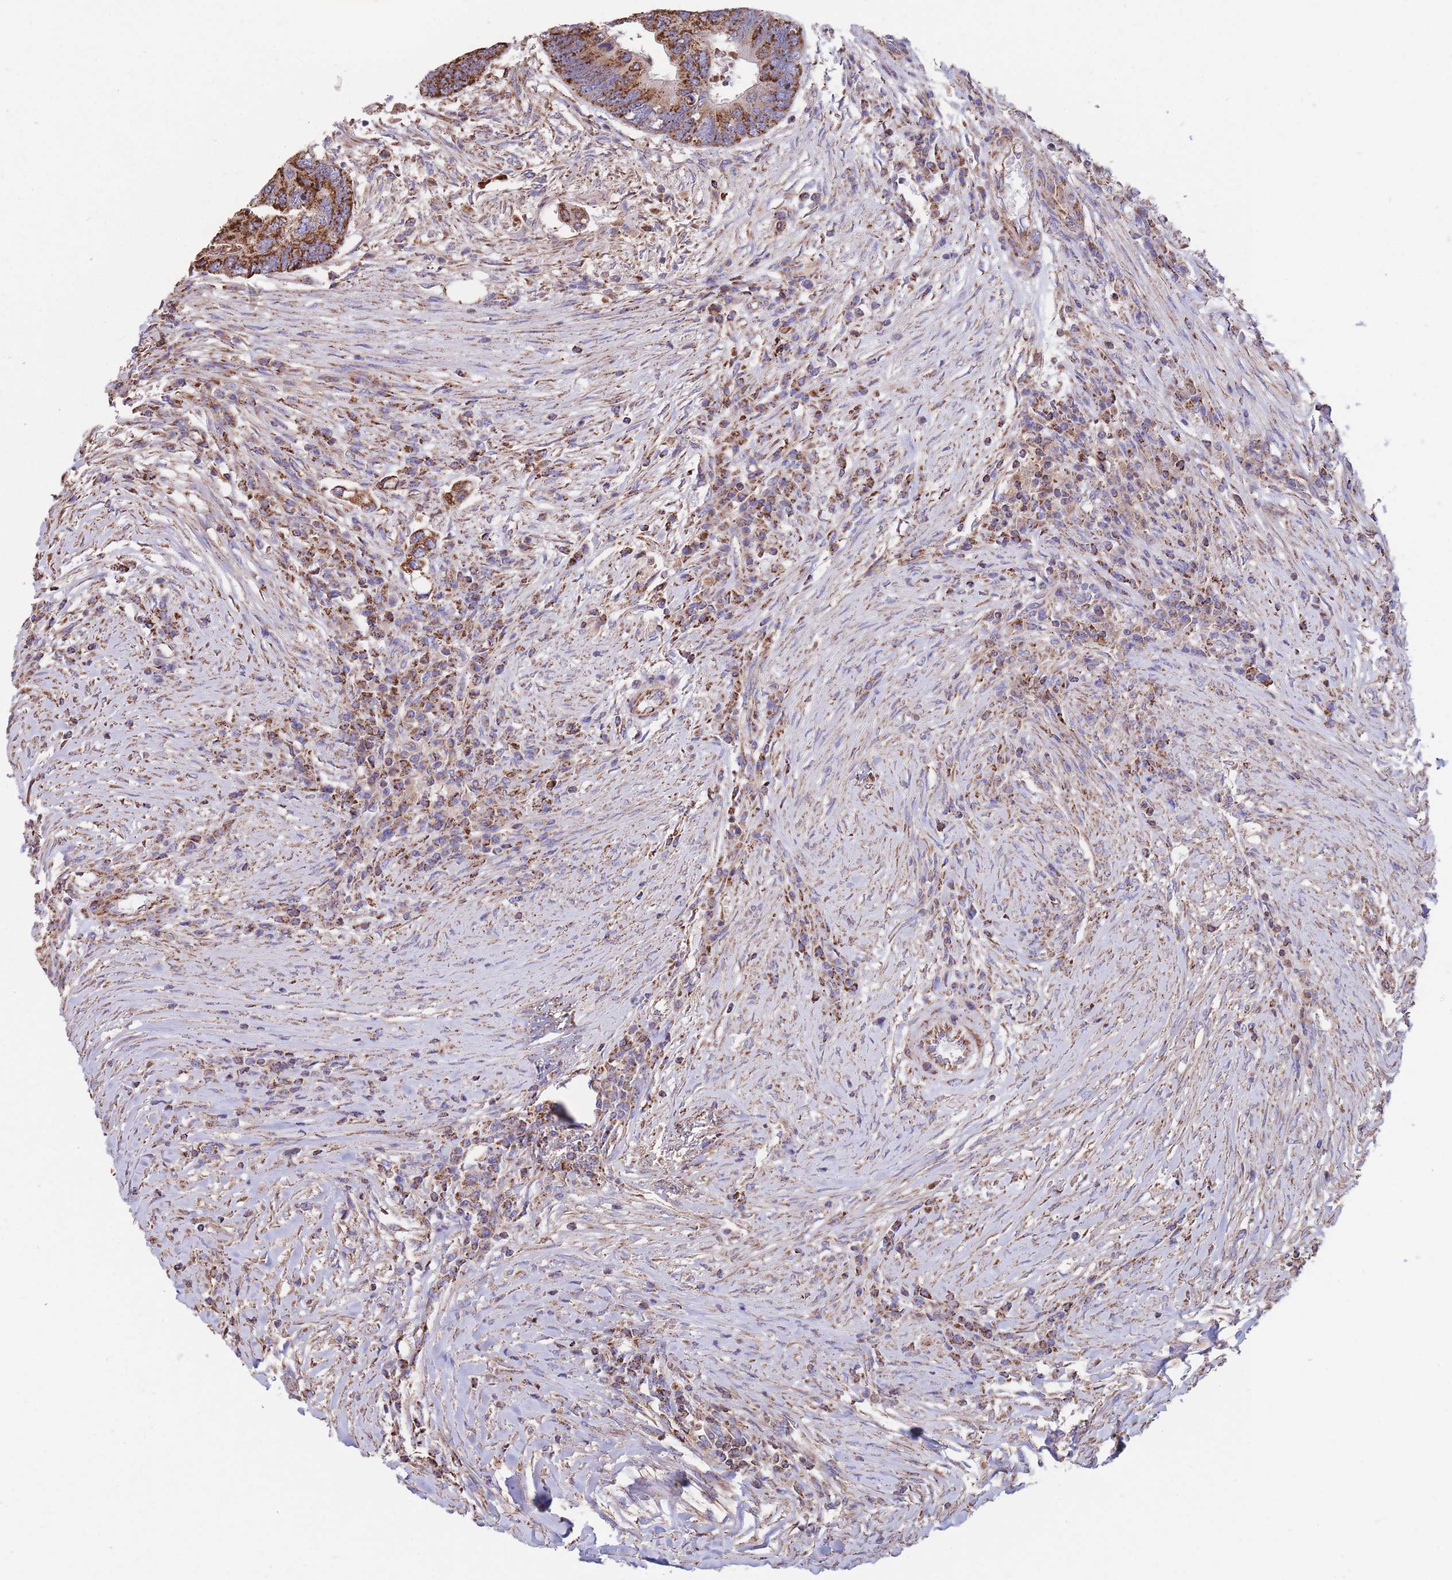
{"staining": {"intensity": "strong", "quantity": ">75%", "location": "cytoplasmic/membranous"}, "tissue": "colorectal cancer", "cell_type": "Tumor cells", "image_type": "cancer", "snomed": [{"axis": "morphology", "description": "Adenocarcinoma, NOS"}, {"axis": "topography", "description": "Colon"}], "caption": "Strong cytoplasmic/membranous staining for a protein is present in approximately >75% of tumor cells of colorectal adenocarcinoma using immunohistochemistry.", "gene": "FKBP8", "patient": {"sex": "female", "age": 67}}